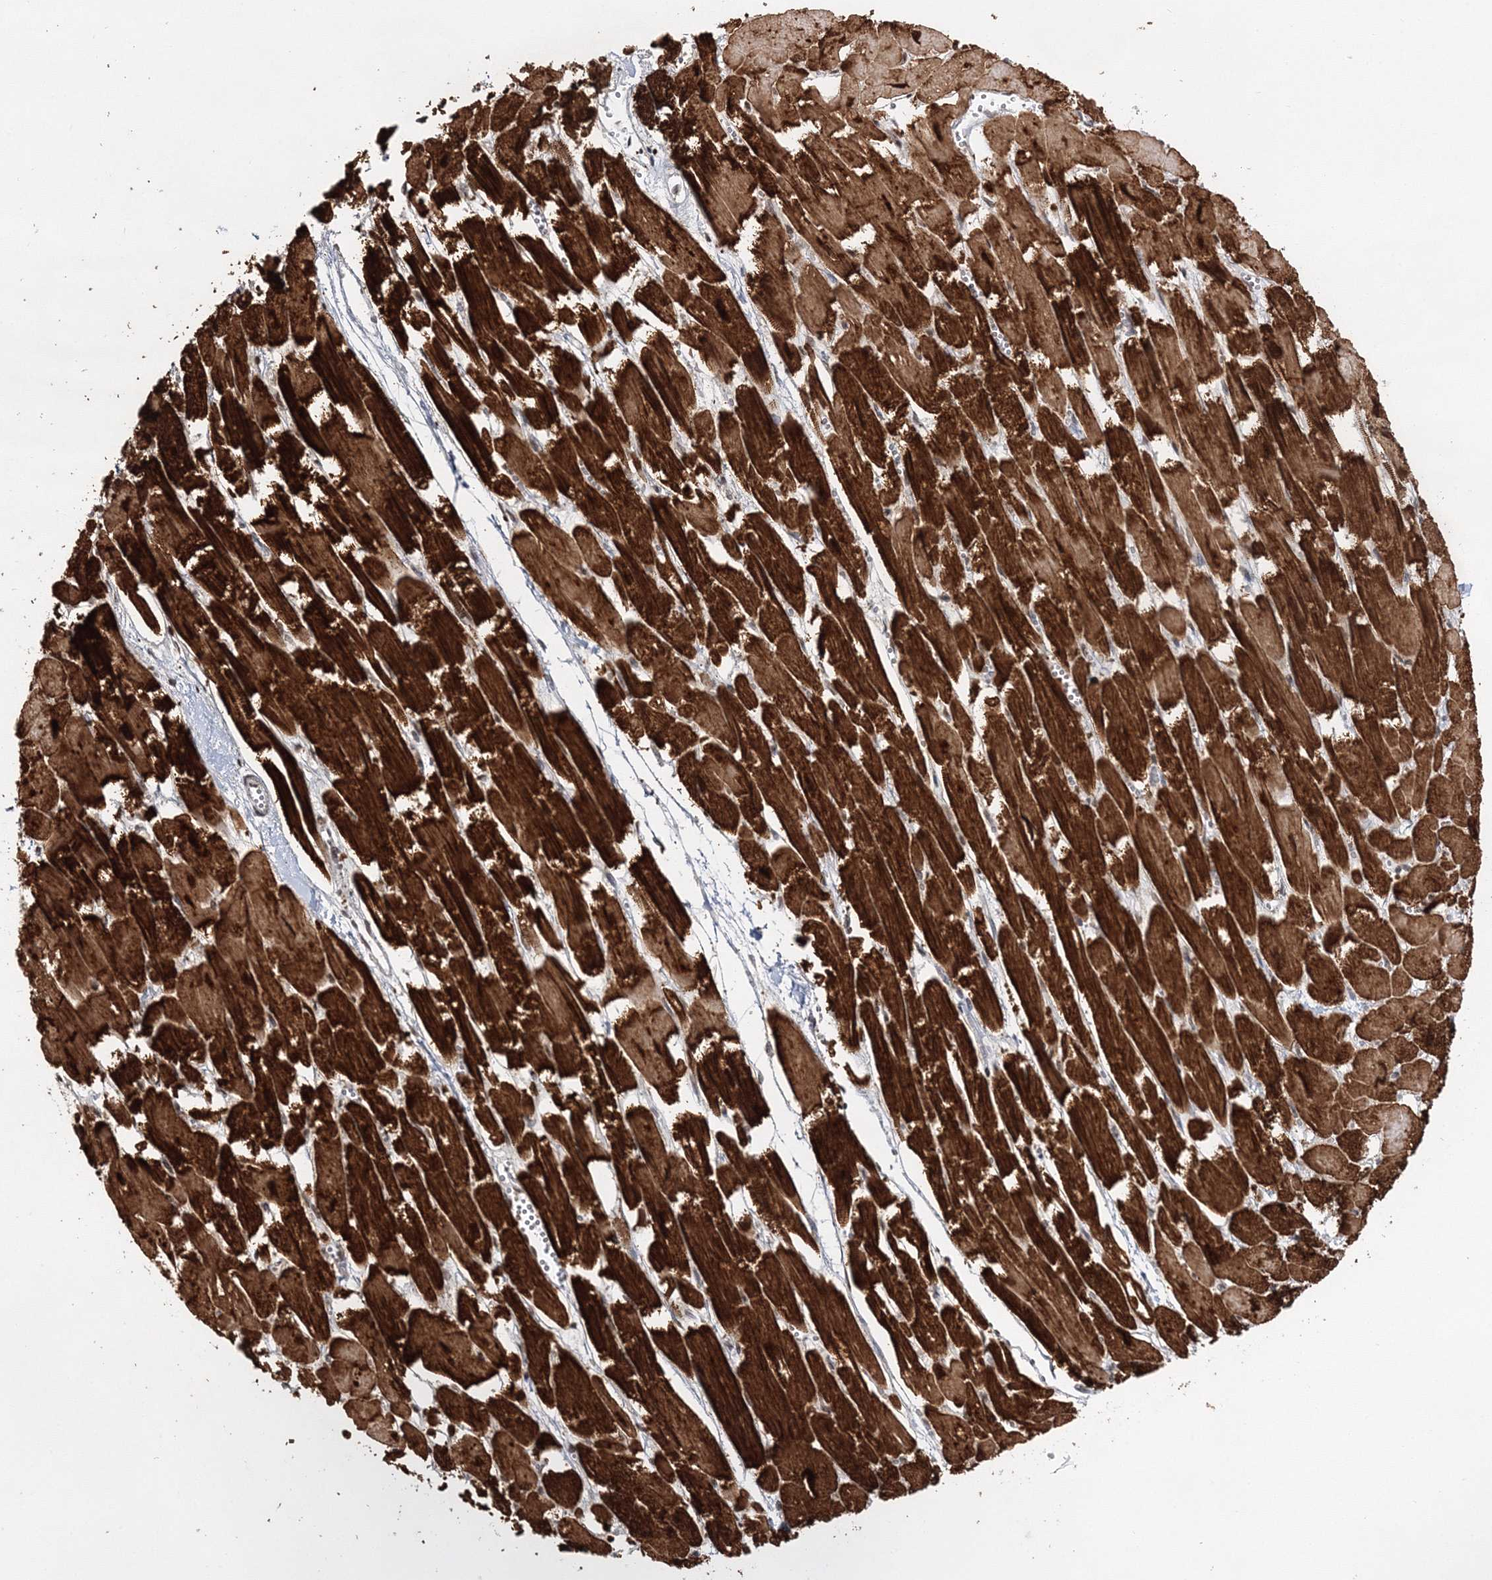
{"staining": {"intensity": "strong", "quantity": ">75%", "location": "cytoplasmic/membranous"}, "tissue": "heart muscle", "cell_type": "Cardiomyocytes", "image_type": "normal", "snomed": [{"axis": "morphology", "description": "Normal tissue, NOS"}, {"axis": "topography", "description": "Heart"}], "caption": "Protein expression analysis of normal heart muscle shows strong cytoplasmic/membranous positivity in about >75% of cardiomyocytes.", "gene": "MYOZ2", "patient": {"sex": "male", "age": 54}}